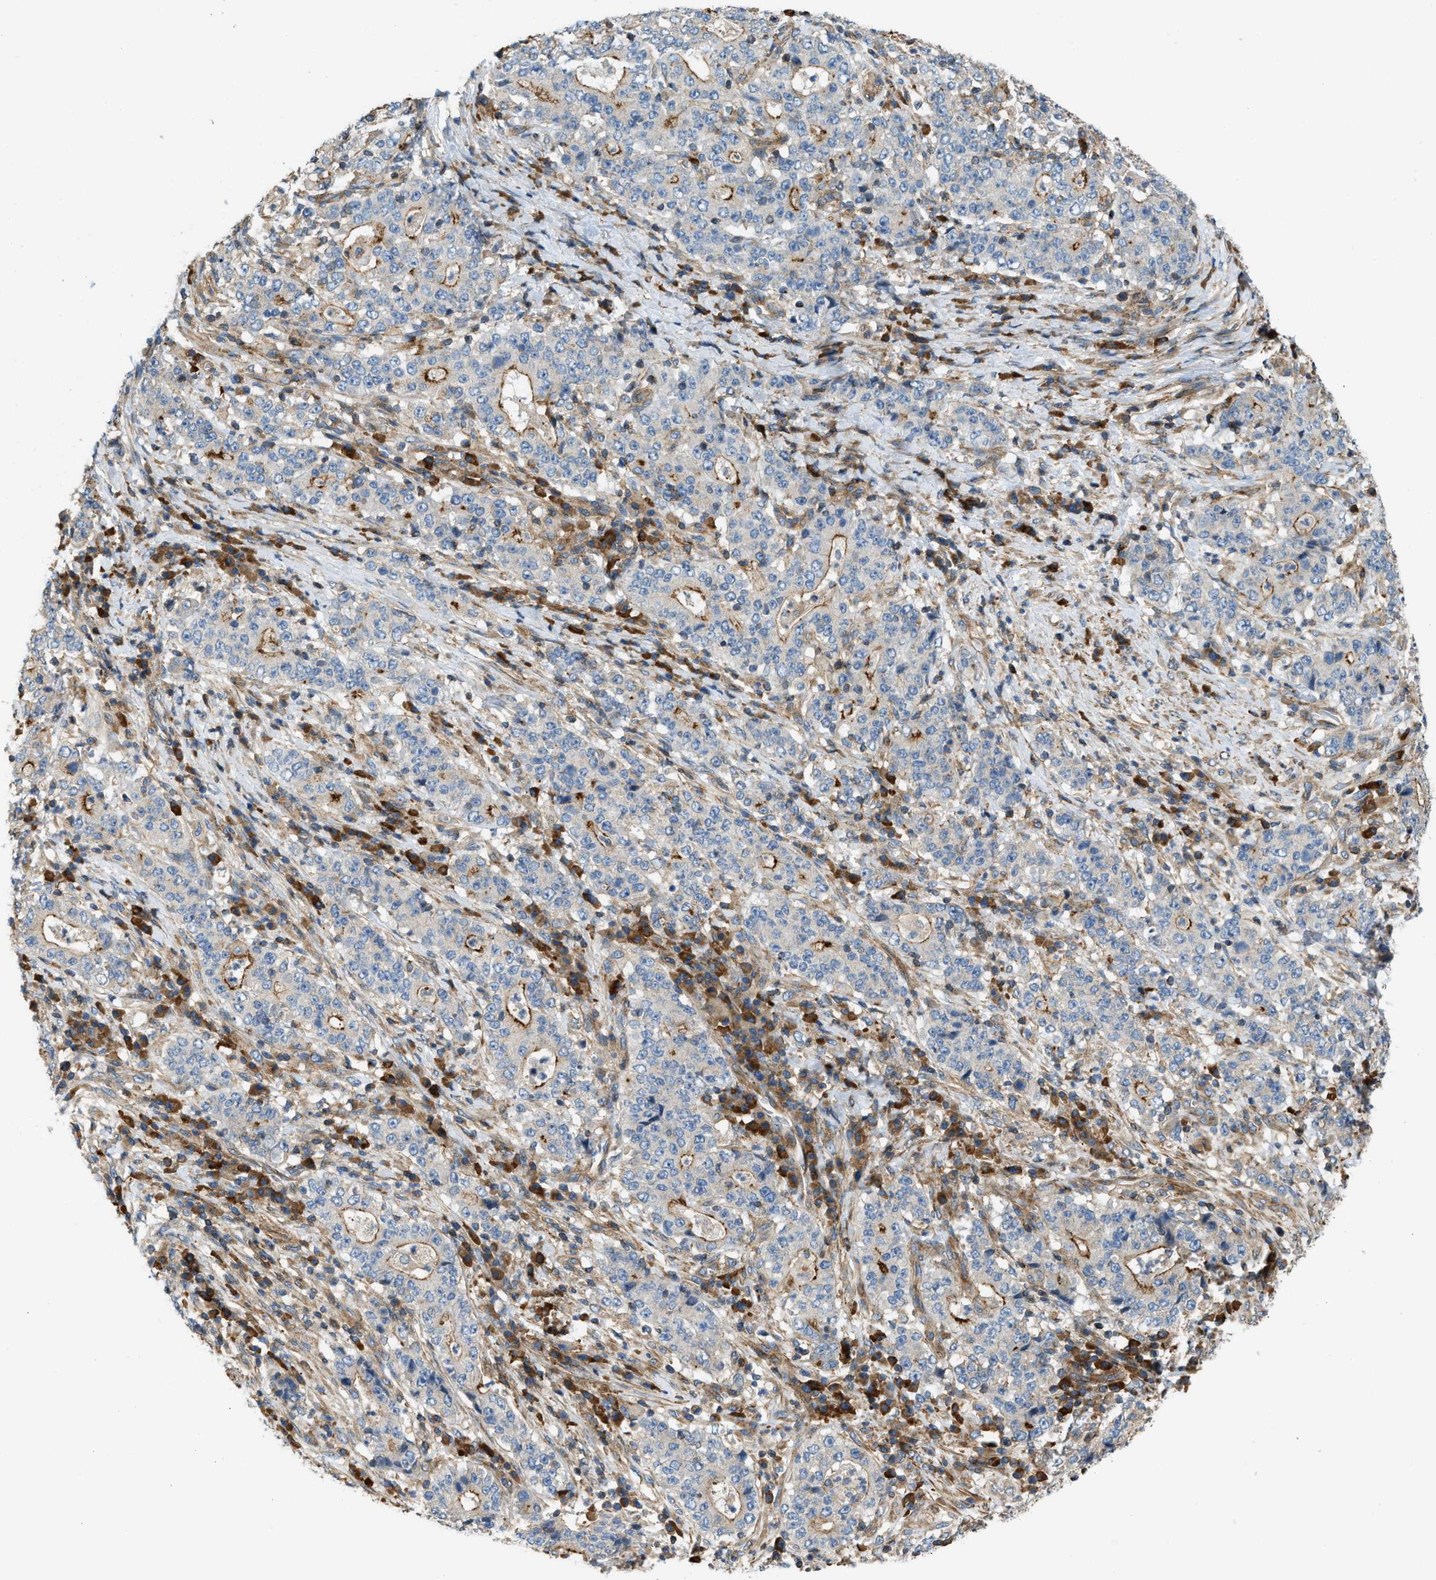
{"staining": {"intensity": "moderate", "quantity": "25%-75%", "location": "cytoplasmic/membranous"}, "tissue": "stomach cancer", "cell_type": "Tumor cells", "image_type": "cancer", "snomed": [{"axis": "morphology", "description": "Normal tissue, NOS"}, {"axis": "morphology", "description": "Adenocarcinoma, NOS"}, {"axis": "topography", "description": "Stomach, upper"}, {"axis": "topography", "description": "Stomach"}], "caption": "A brown stain labels moderate cytoplasmic/membranous expression of a protein in human stomach cancer tumor cells.", "gene": "BTN3A2", "patient": {"sex": "male", "age": 59}}